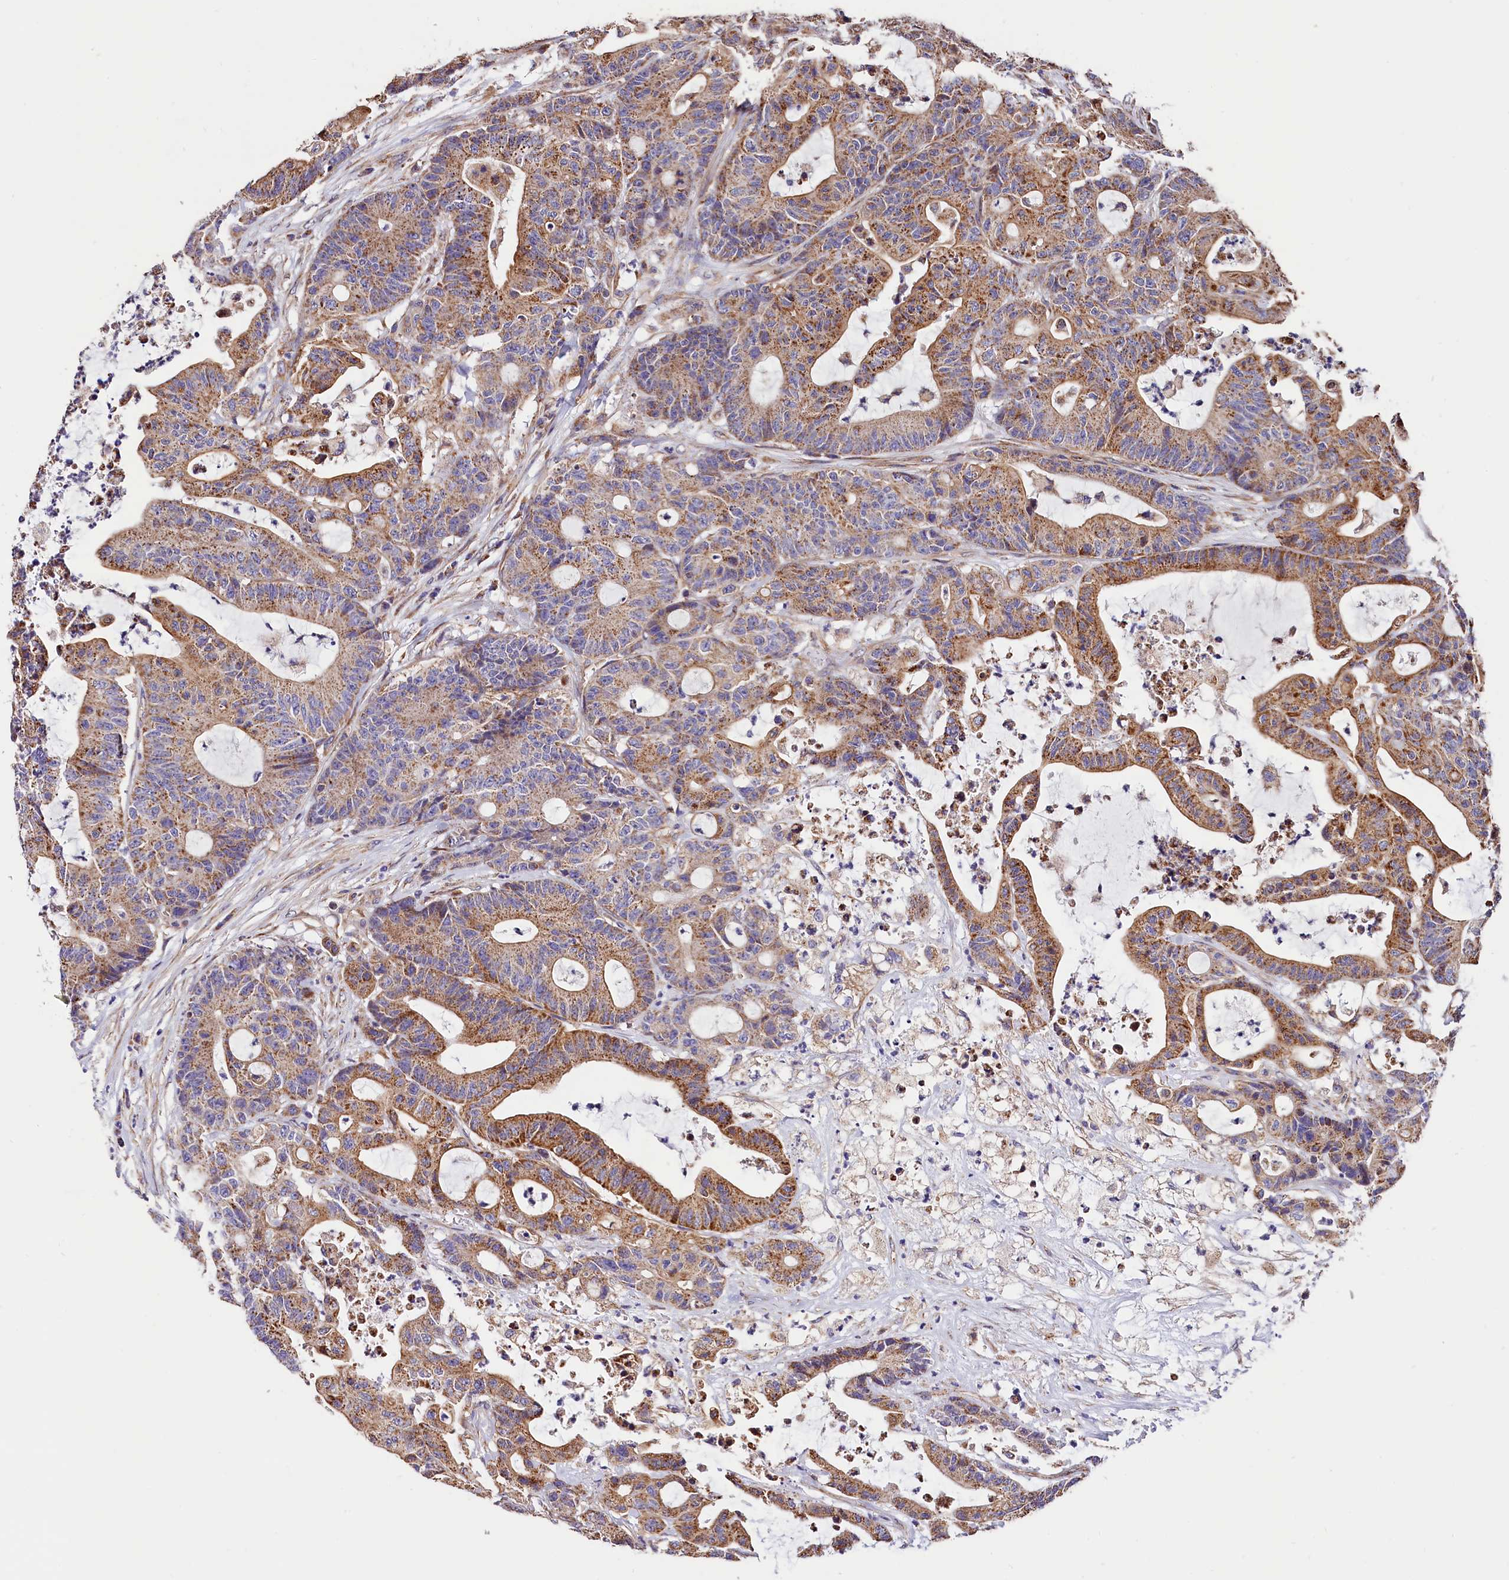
{"staining": {"intensity": "moderate", "quantity": ">75%", "location": "cytoplasmic/membranous"}, "tissue": "colorectal cancer", "cell_type": "Tumor cells", "image_type": "cancer", "snomed": [{"axis": "morphology", "description": "Adenocarcinoma, NOS"}, {"axis": "topography", "description": "Colon"}], "caption": "Human colorectal cancer stained with a protein marker demonstrates moderate staining in tumor cells.", "gene": "ACAA2", "patient": {"sex": "female", "age": 84}}